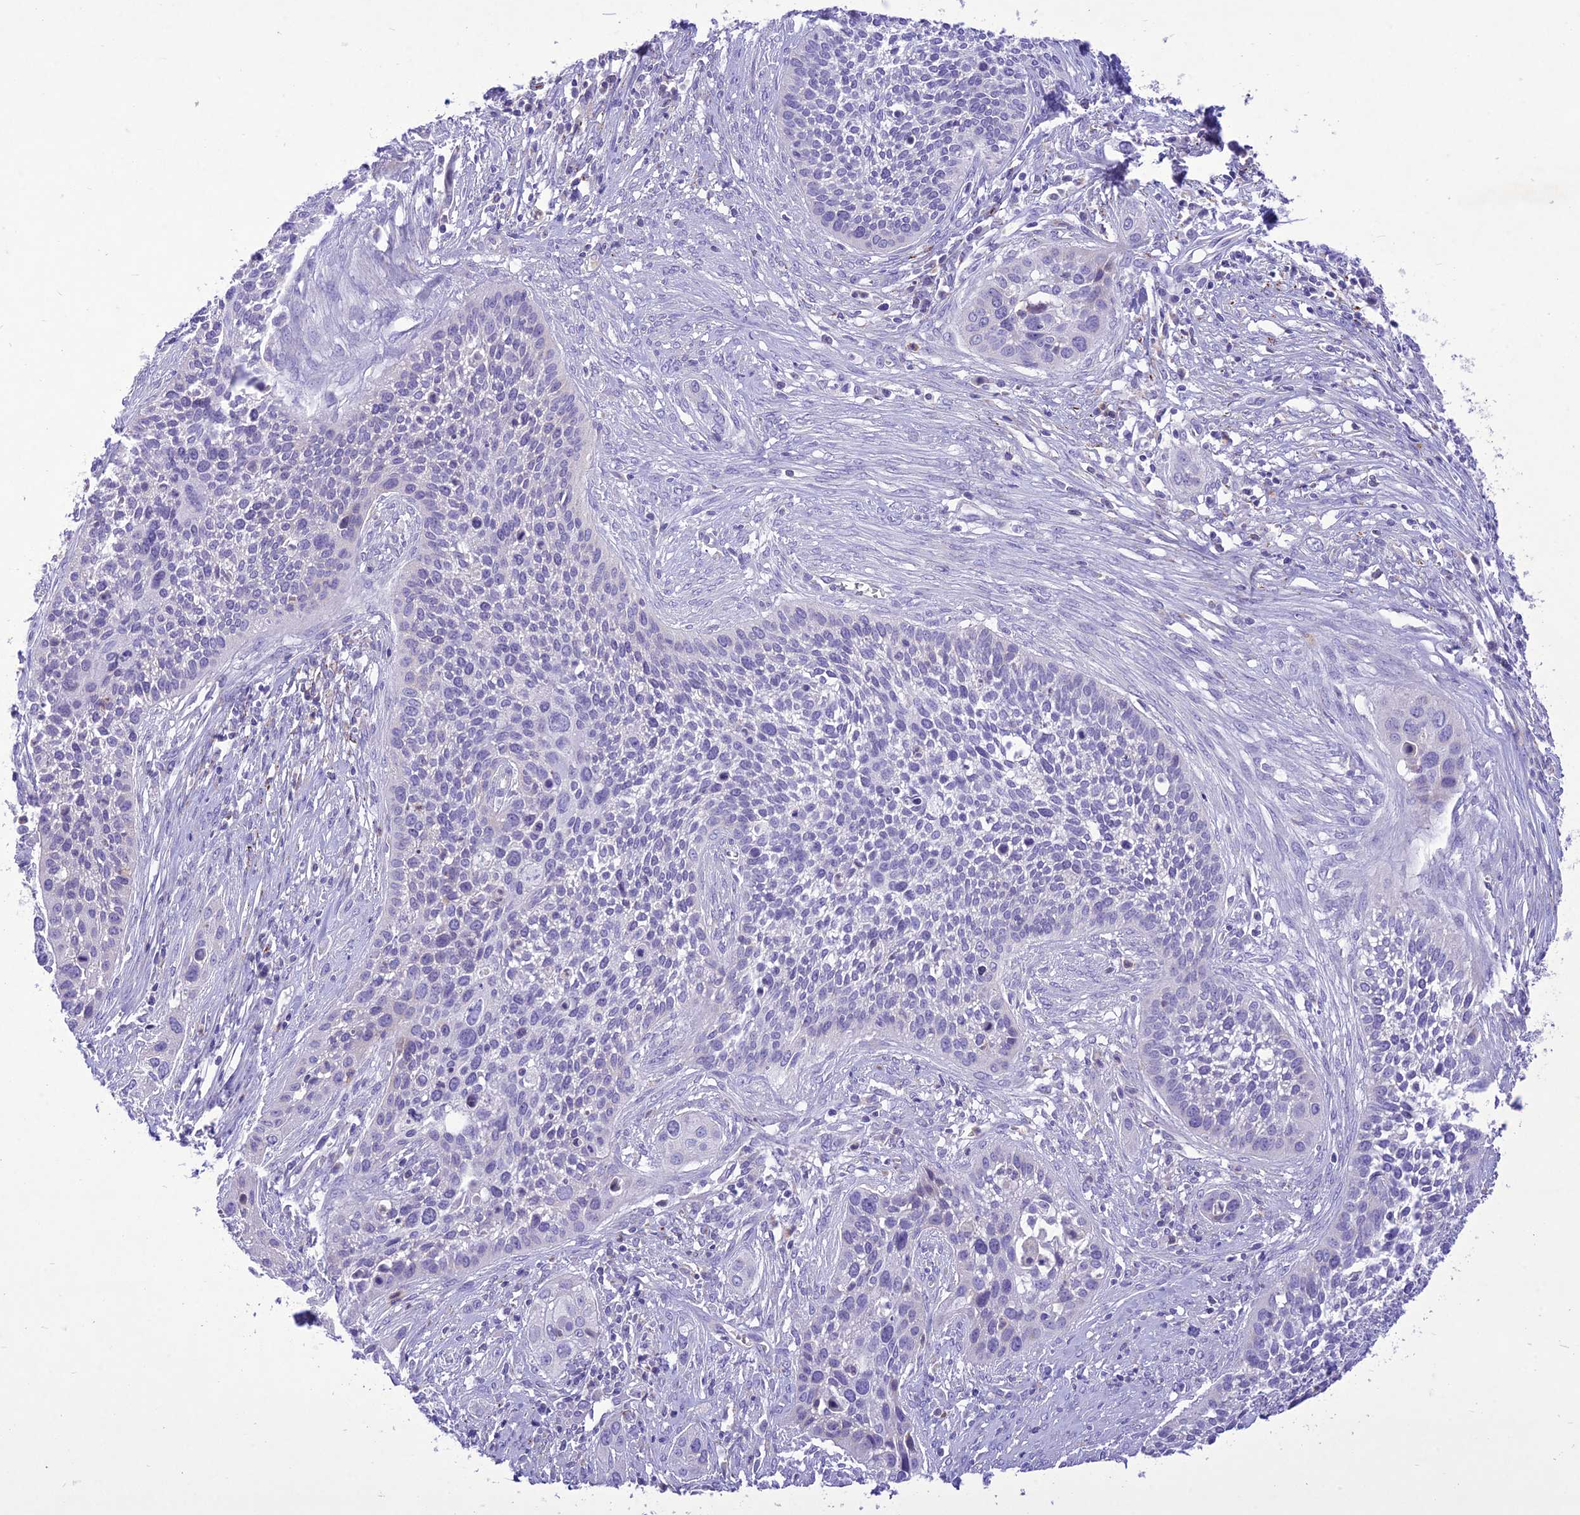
{"staining": {"intensity": "negative", "quantity": "none", "location": "none"}, "tissue": "cervical cancer", "cell_type": "Tumor cells", "image_type": "cancer", "snomed": [{"axis": "morphology", "description": "Squamous cell carcinoma, NOS"}, {"axis": "topography", "description": "Cervix"}], "caption": "This micrograph is of cervical cancer stained with immunohistochemistry to label a protein in brown with the nuclei are counter-stained blue. There is no expression in tumor cells.", "gene": "SLC13A5", "patient": {"sex": "female", "age": 34}}